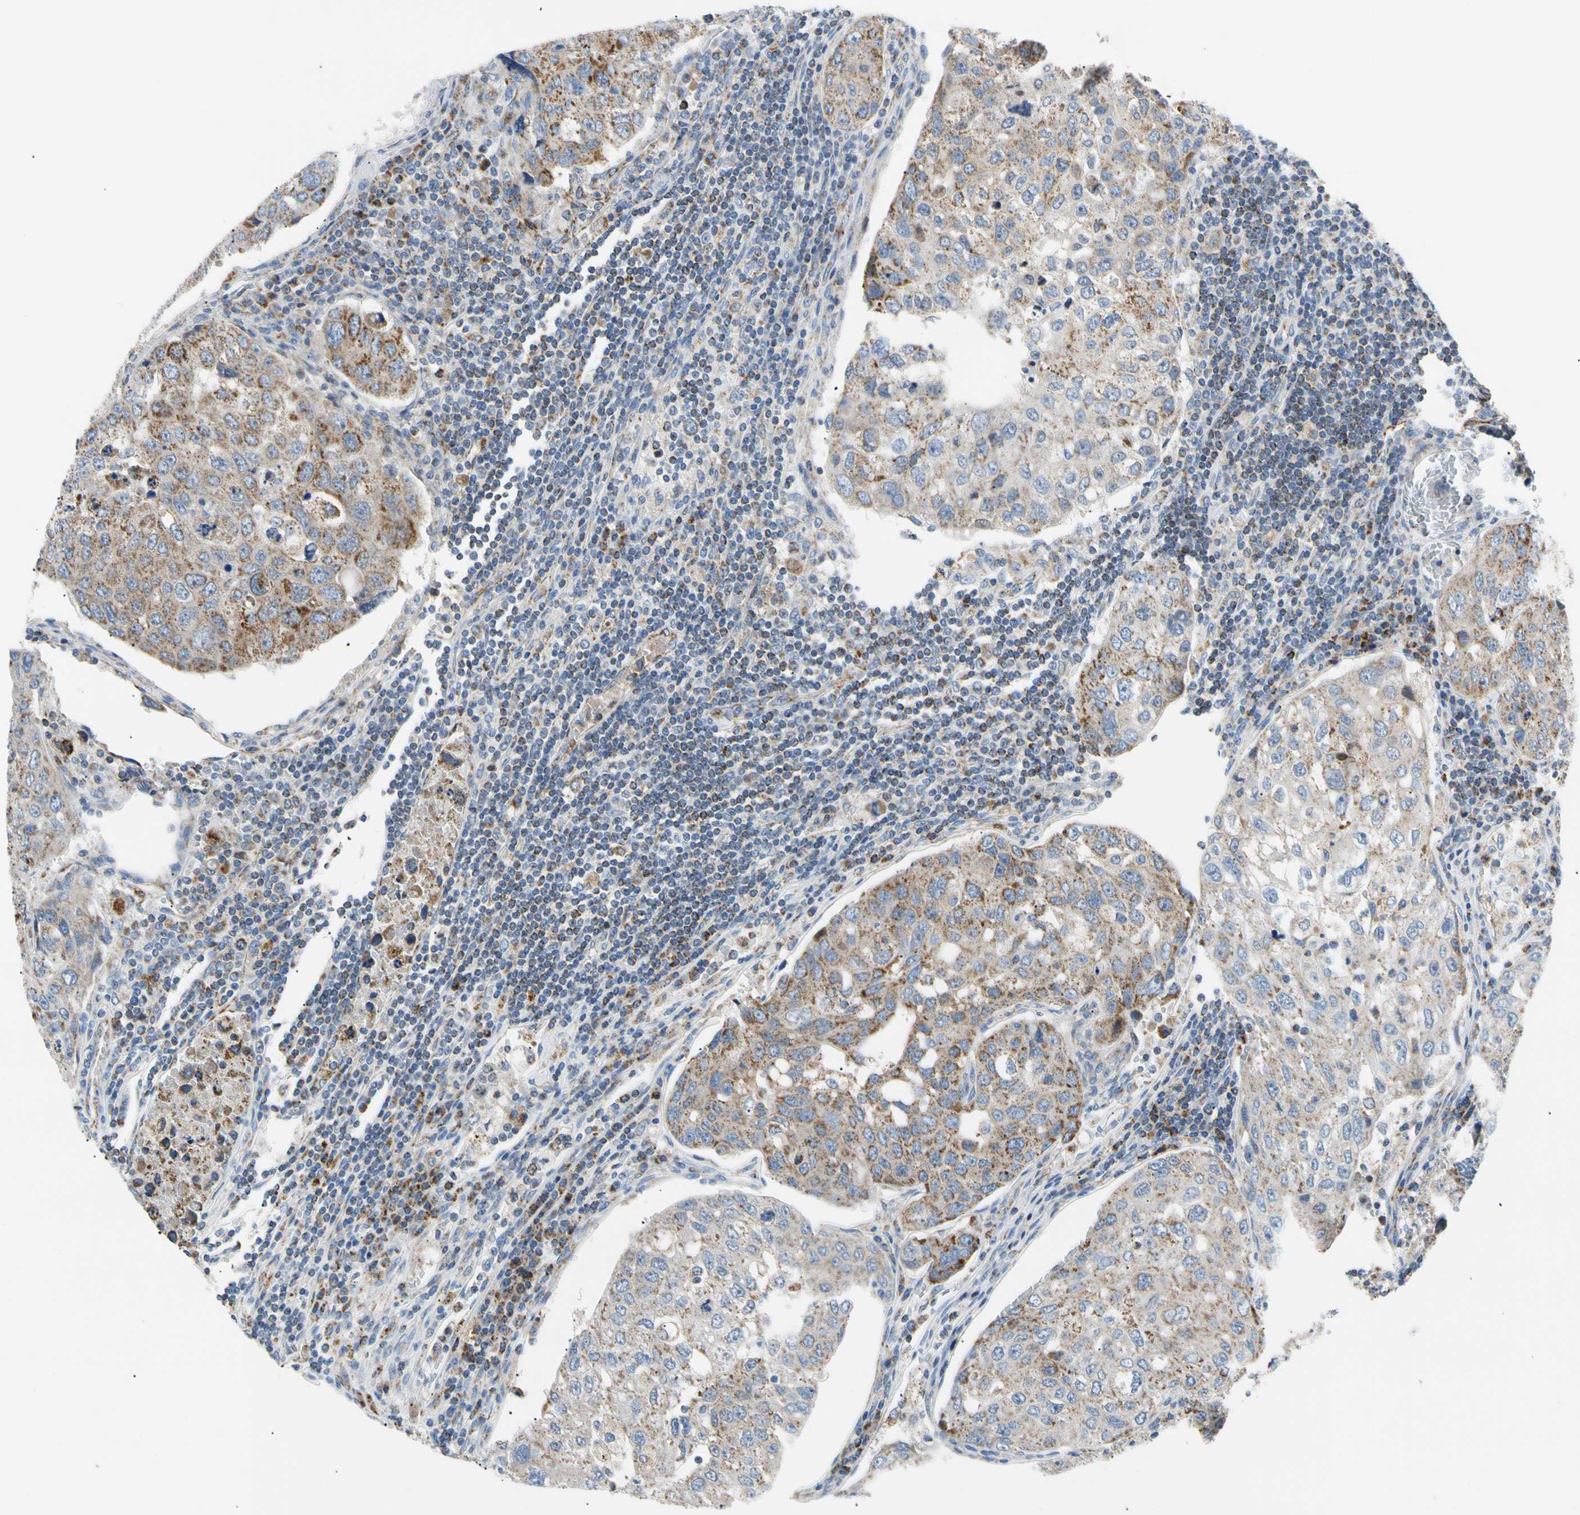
{"staining": {"intensity": "strong", "quantity": "25%-75%", "location": "cytoplasmic/membranous"}, "tissue": "urothelial cancer", "cell_type": "Tumor cells", "image_type": "cancer", "snomed": [{"axis": "morphology", "description": "Urothelial carcinoma, High grade"}, {"axis": "topography", "description": "Lymph node"}, {"axis": "topography", "description": "Urinary bladder"}], "caption": "Protein staining of urothelial cancer tissue exhibits strong cytoplasmic/membranous expression in approximately 25%-75% of tumor cells.", "gene": "ACAT1", "patient": {"sex": "male", "age": 51}}